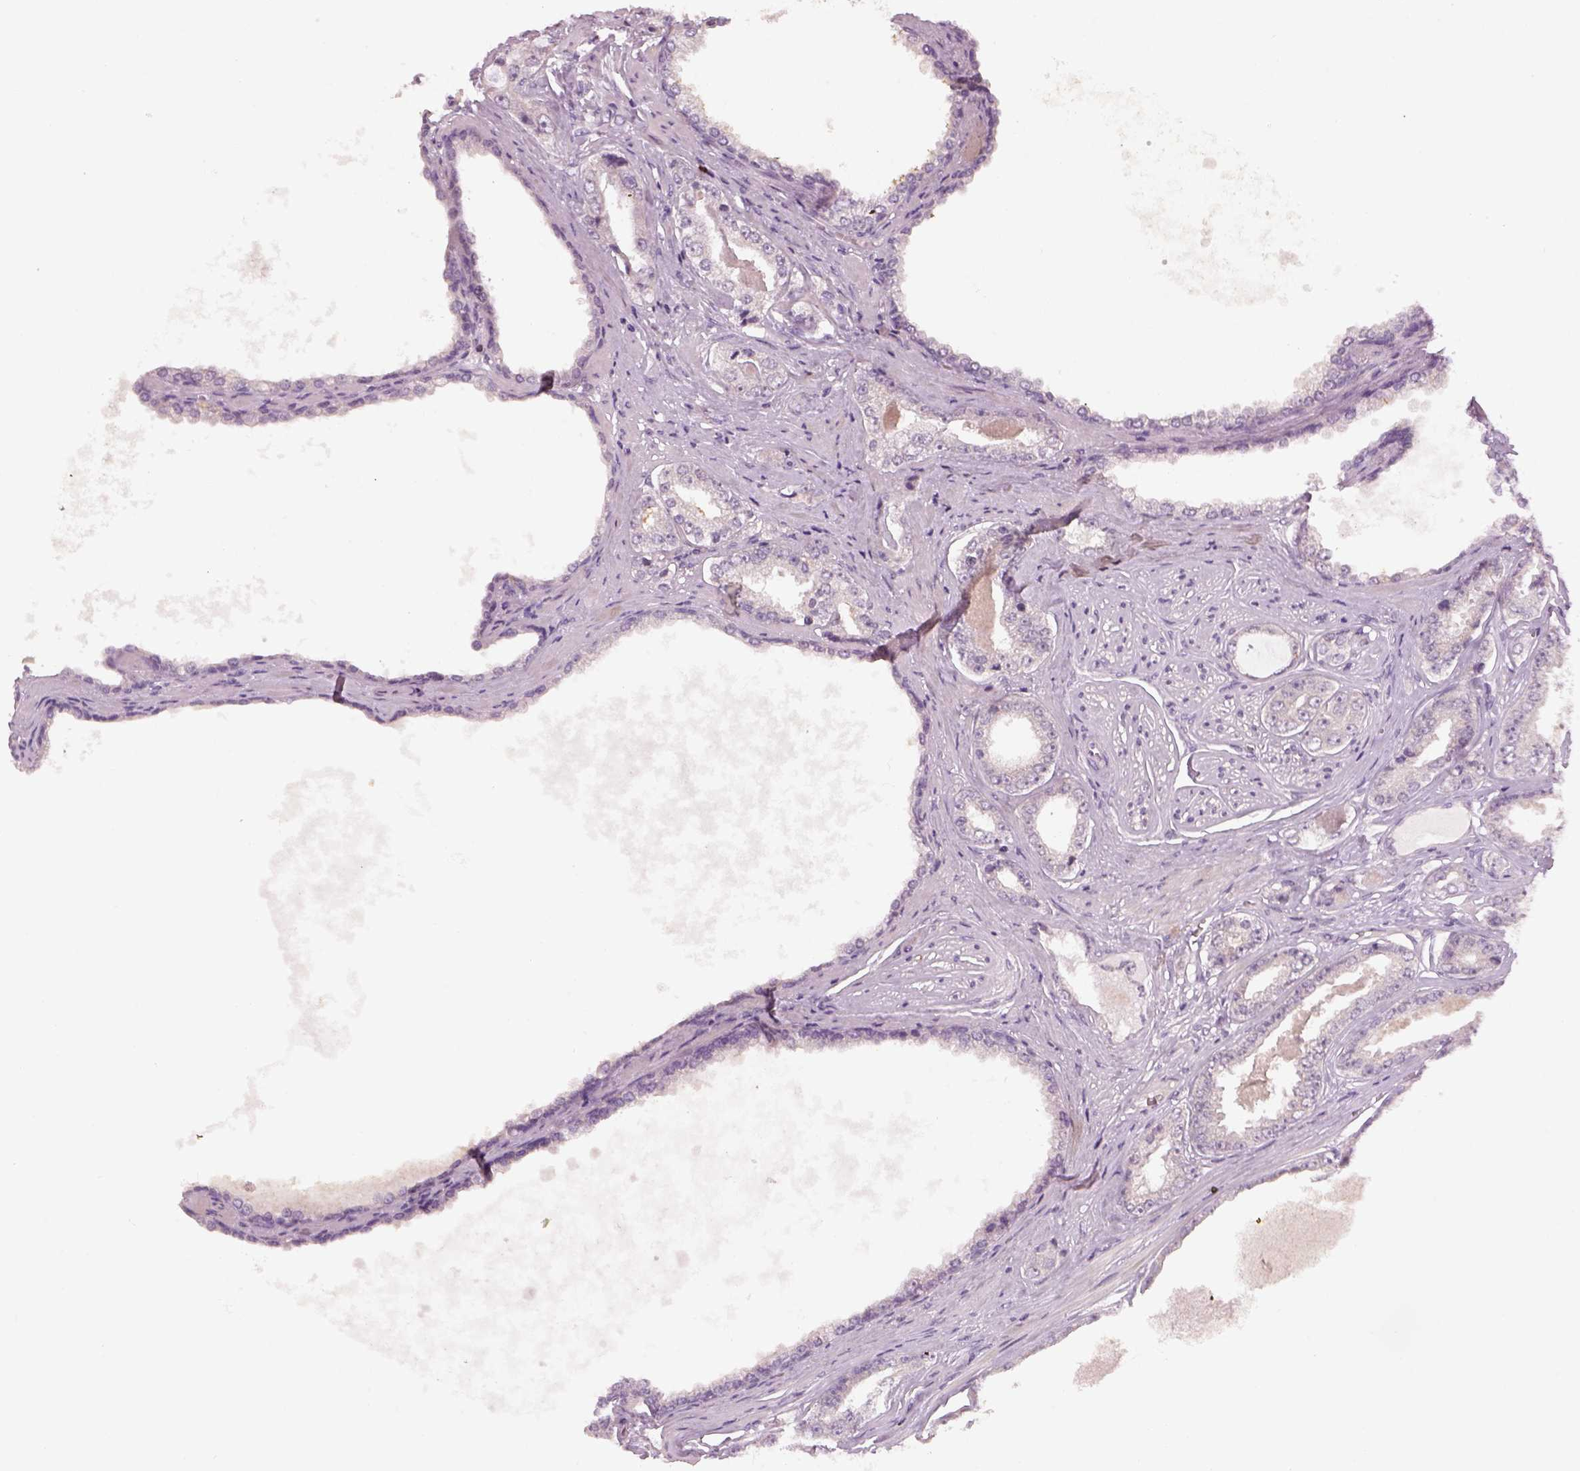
{"staining": {"intensity": "negative", "quantity": "none", "location": "none"}, "tissue": "prostate cancer", "cell_type": "Tumor cells", "image_type": "cancer", "snomed": [{"axis": "morphology", "description": "Adenocarcinoma, NOS"}, {"axis": "topography", "description": "Prostate"}], "caption": "Immunohistochemistry (IHC) of prostate cancer displays no expression in tumor cells.", "gene": "GDNF", "patient": {"sex": "male", "age": 64}}